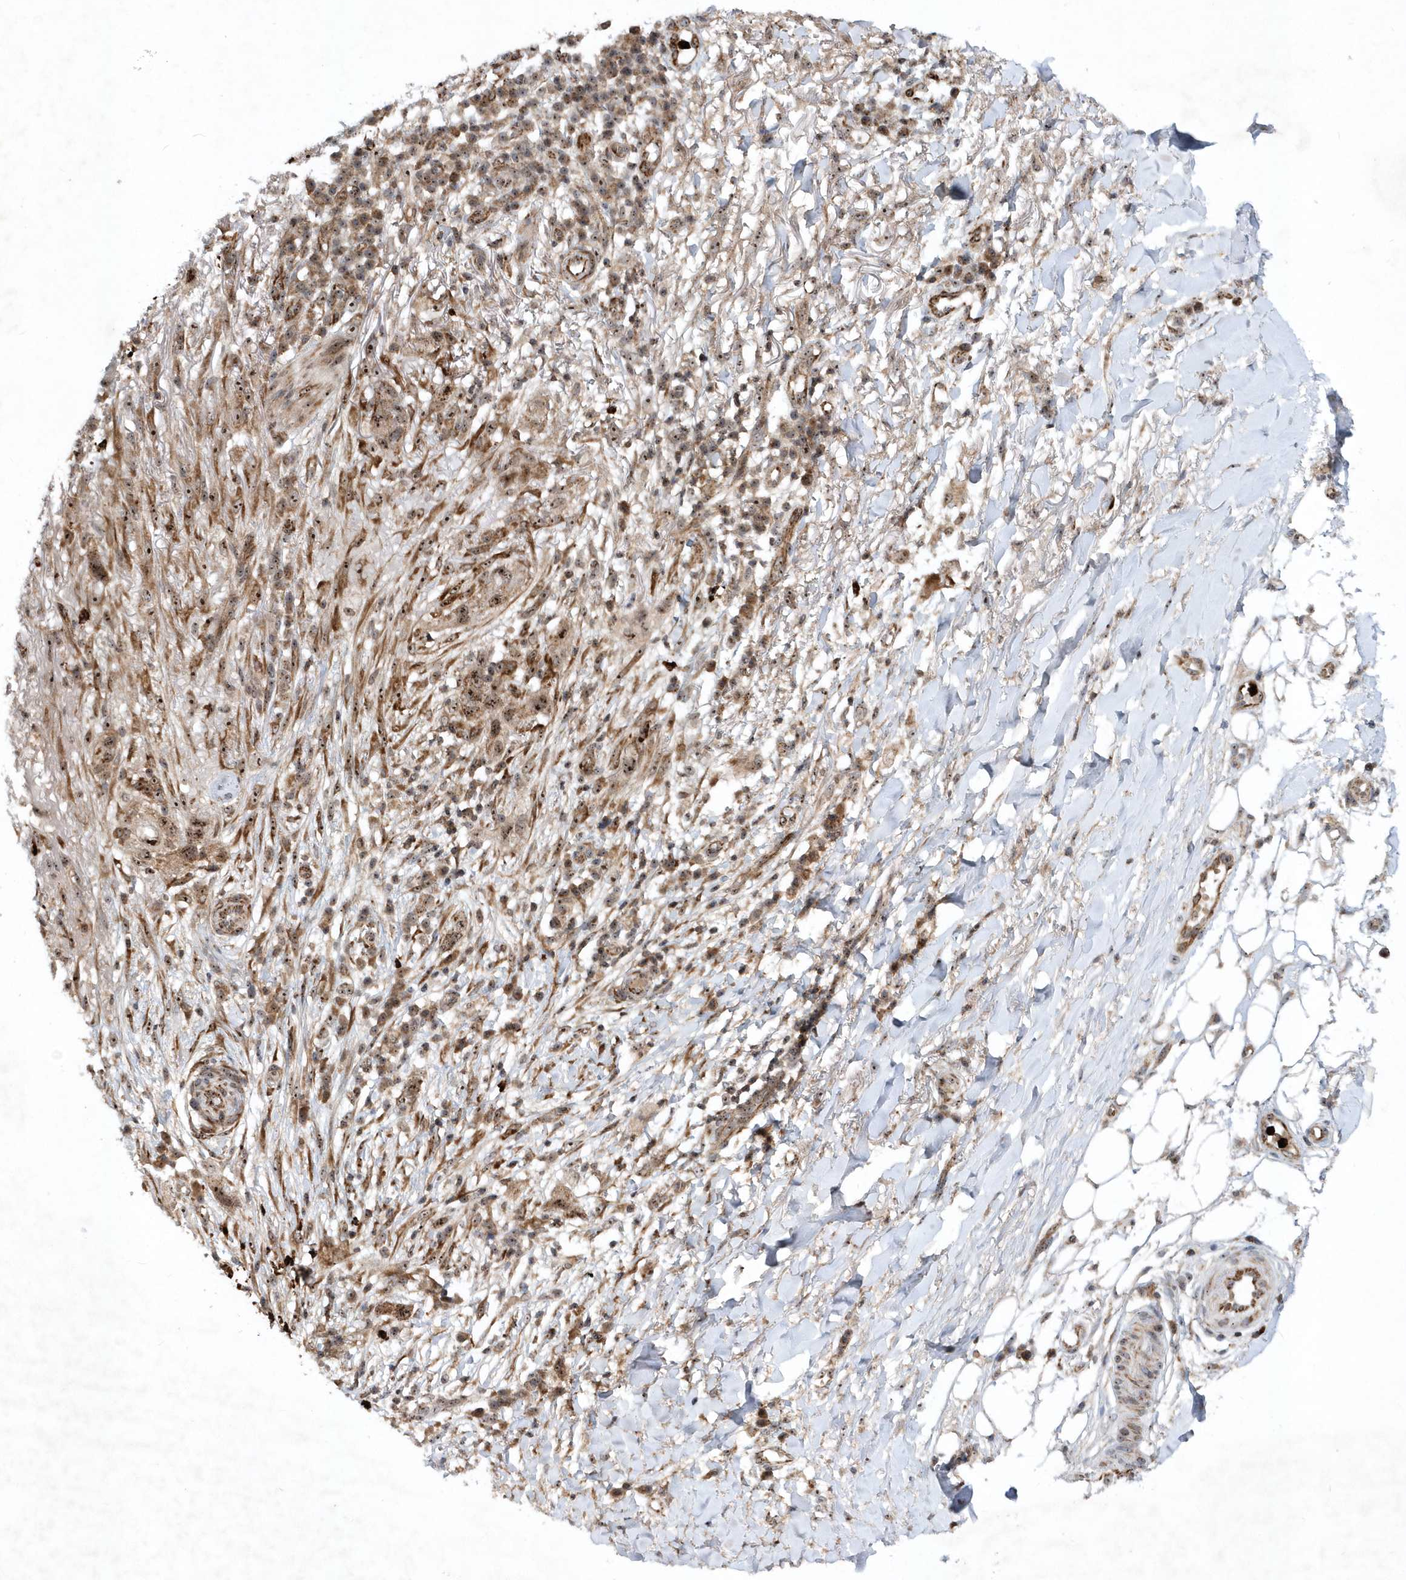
{"staining": {"intensity": "moderate", "quantity": ">75%", "location": "cytoplasmic/membranous,nuclear"}, "tissue": "skin cancer", "cell_type": "Tumor cells", "image_type": "cancer", "snomed": [{"axis": "morphology", "description": "Normal tissue, NOS"}, {"axis": "morphology", "description": "Squamous cell carcinoma, NOS"}, {"axis": "topography", "description": "Skin"}], "caption": "Tumor cells show medium levels of moderate cytoplasmic/membranous and nuclear expression in approximately >75% of cells in skin cancer.", "gene": "SOWAHB", "patient": {"sex": "female", "age": 96}}